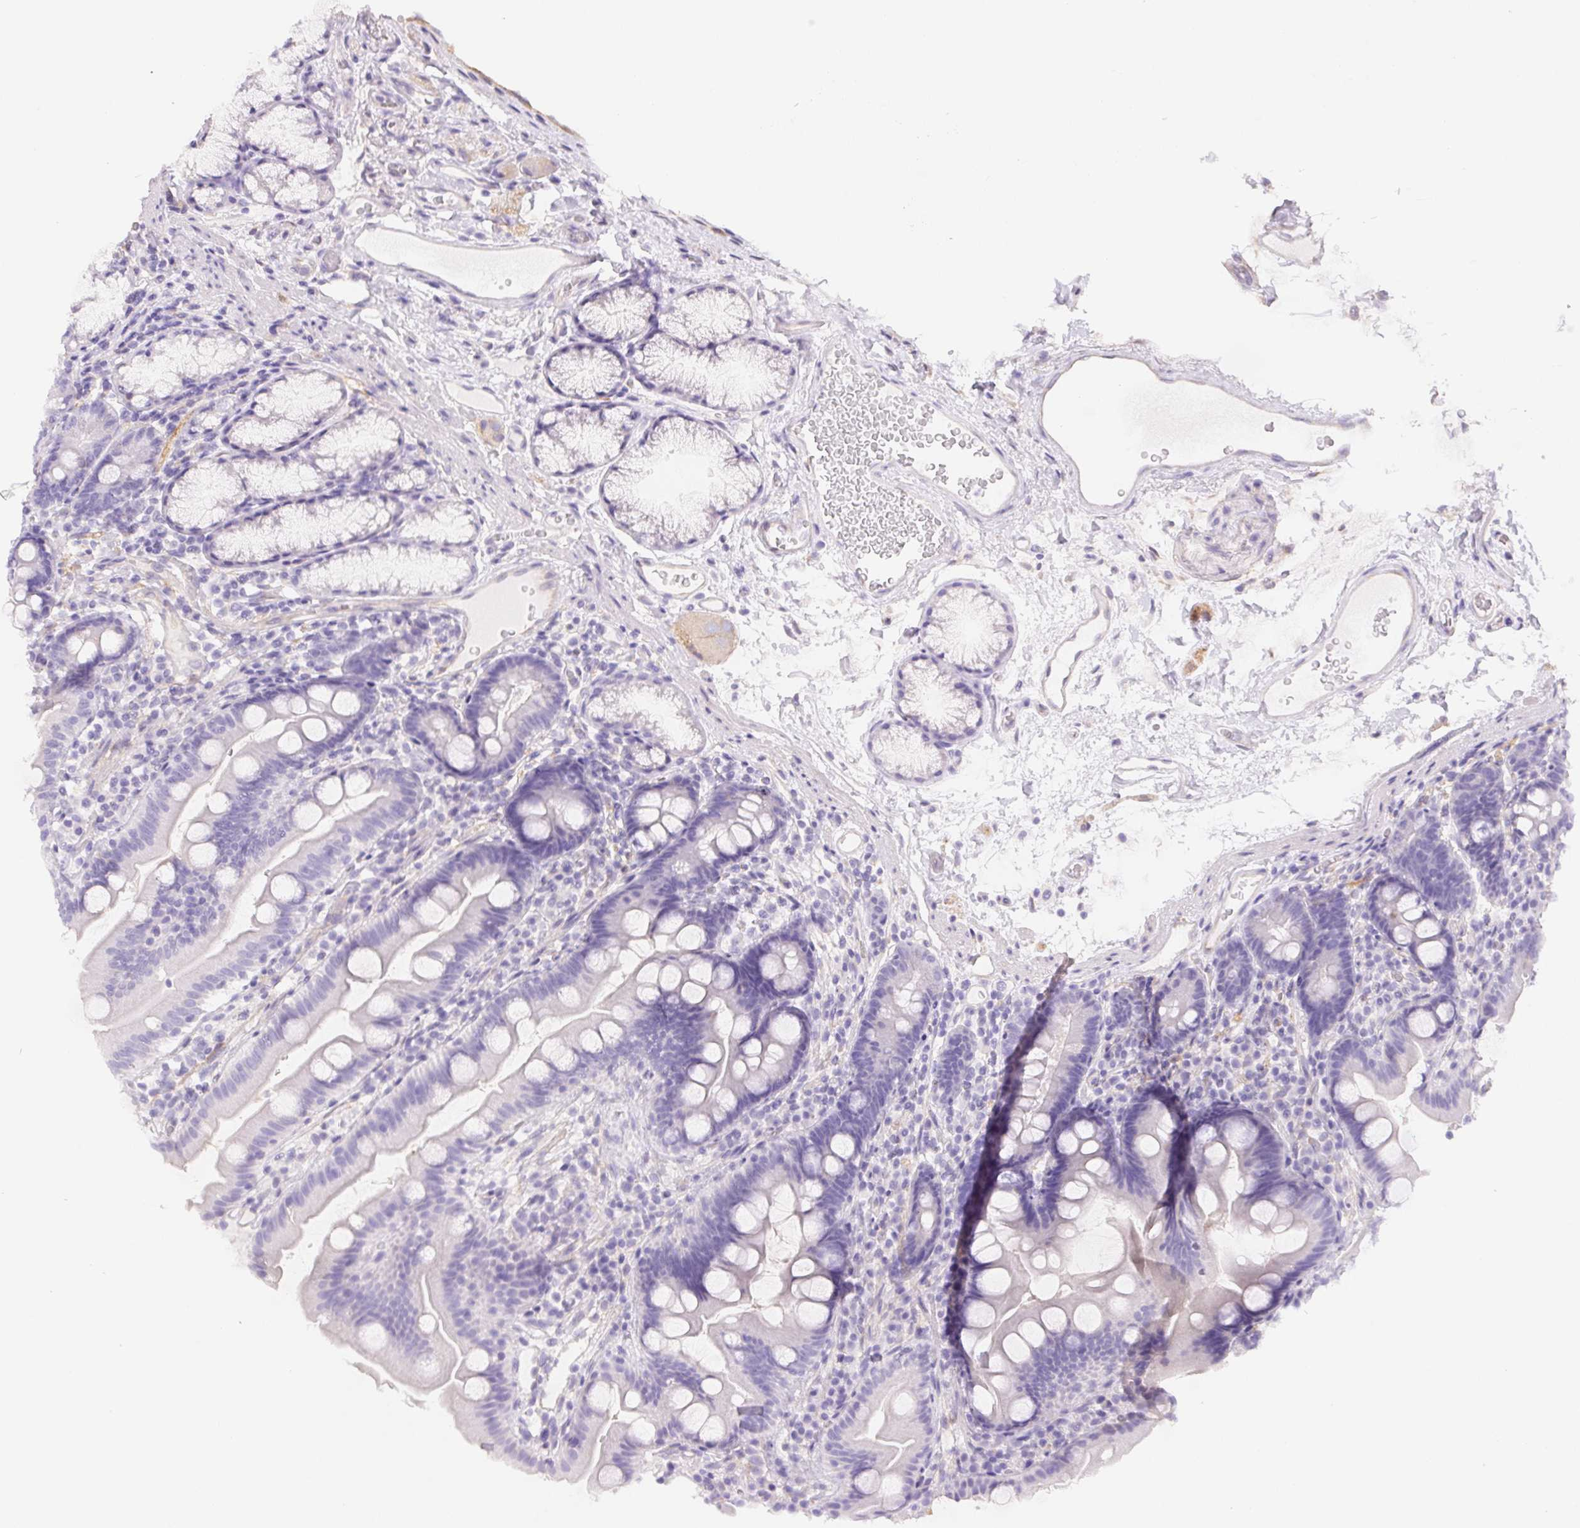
{"staining": {"intensity": "negative", "quantity": "none", "location": "none"}, "tissue": "duodenum", "cell_type": "Glandular cells", "image_type": "normal", "snomed": [{"axis": "morphology", "description": "Normal tissue, NOS"}, {"axis": "topography", "description": "Duodenum"}], "caption": "Glandular cells show no significant protein positivity in normal duodenum. (Immunohistochemistry, brightfield microscopy, high magnification).", "gene": "PNLIP", "patient": {"sex": "female", "age": 67}}